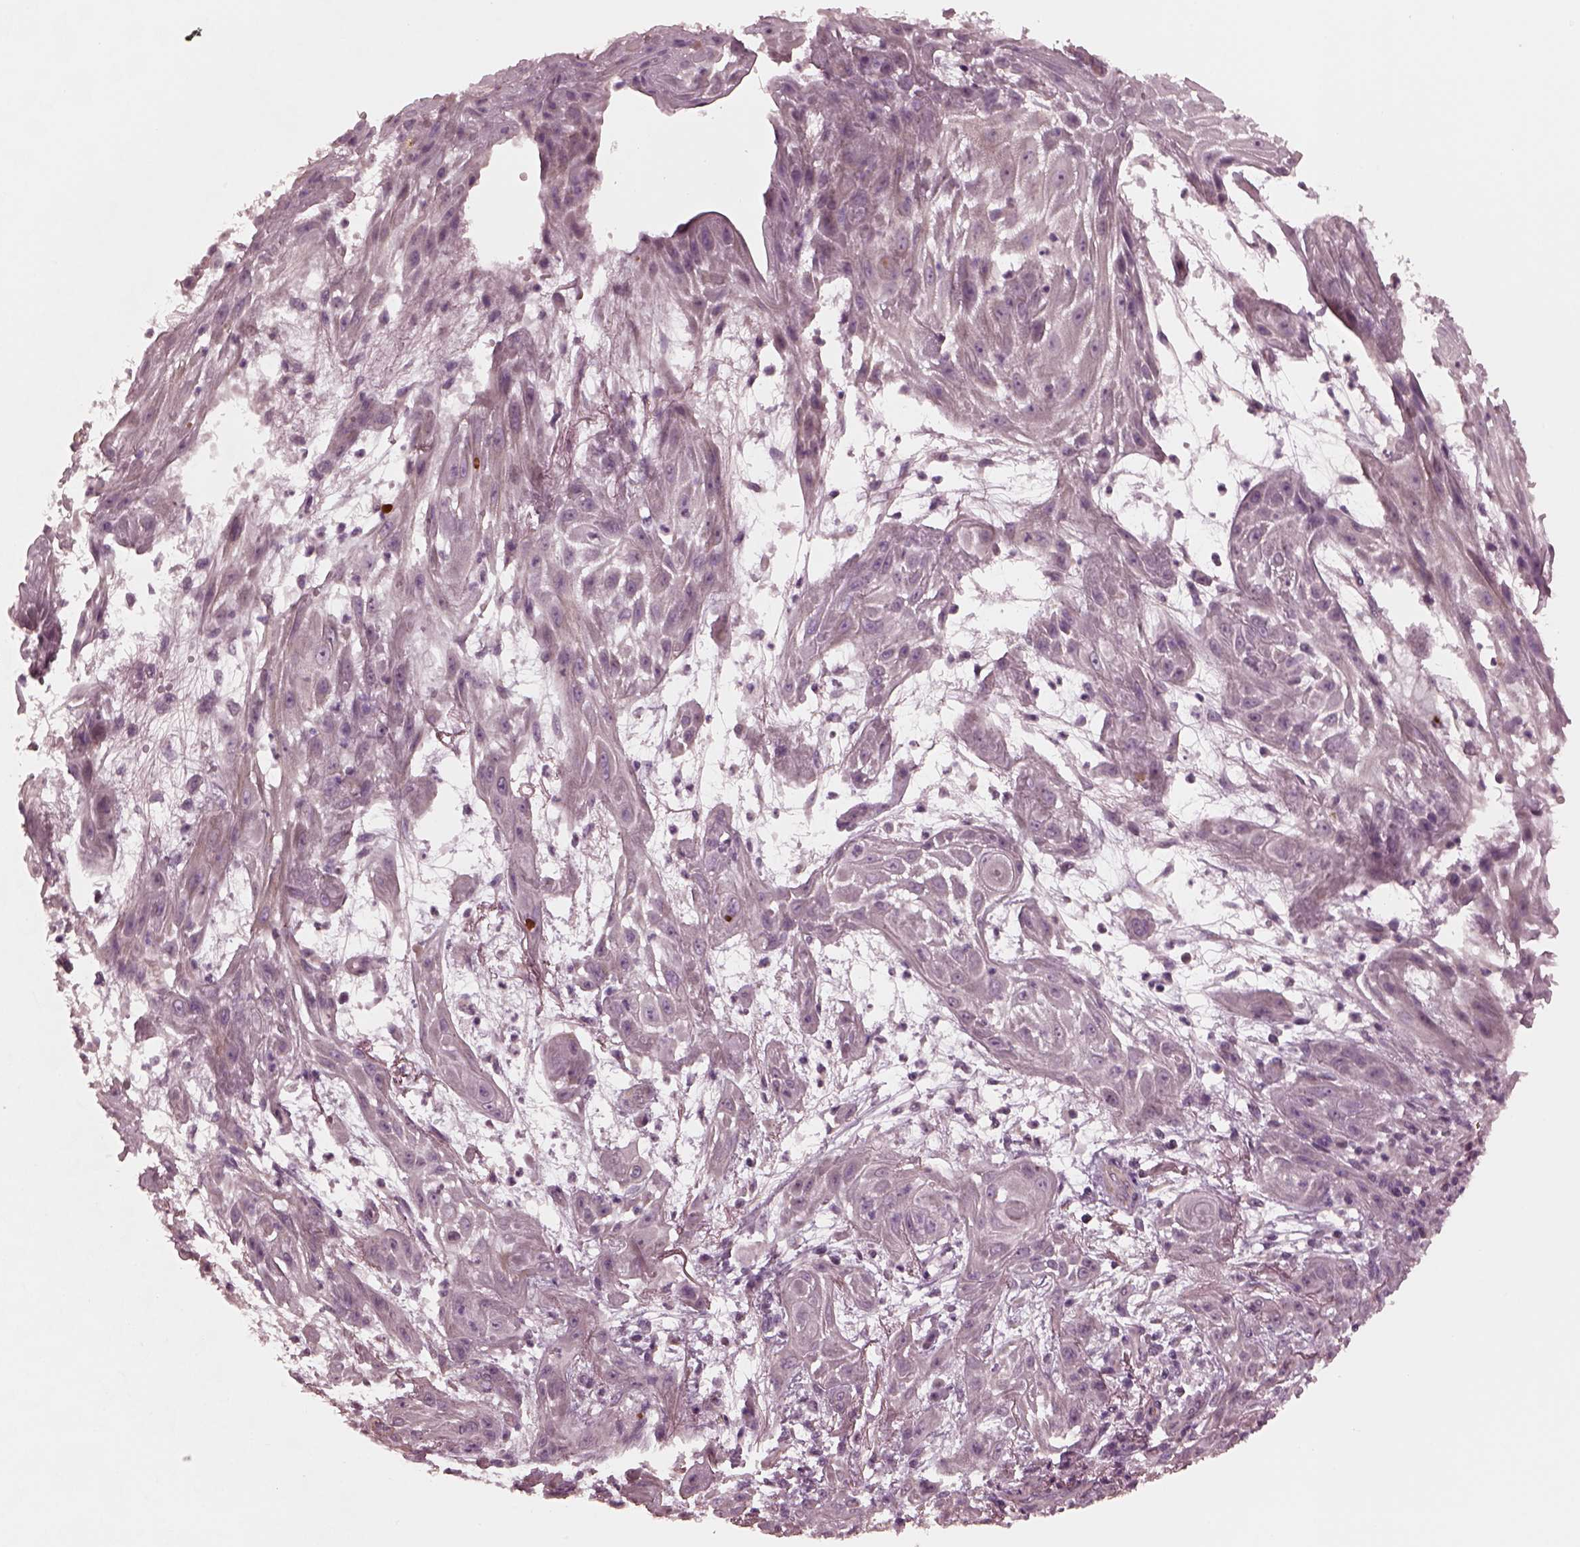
{"staining": {"intensity": "negative", "quantity": "none", "location": "none"}, "tissue": "skin cancer", "cell_type": "Tumor cells", "image_type": "cancer", "snomed": [{"axis": "morphology", "description": "Squamous cell carcinoma, NOS"}, {"axis": "topography", "description": "Skin"}], "caption": "Tumor cells show no significant staining in skin cancer (squamous cell carcinoma).", "gene": "KIF6", "patient": {"sex": "male", "age": 62}}